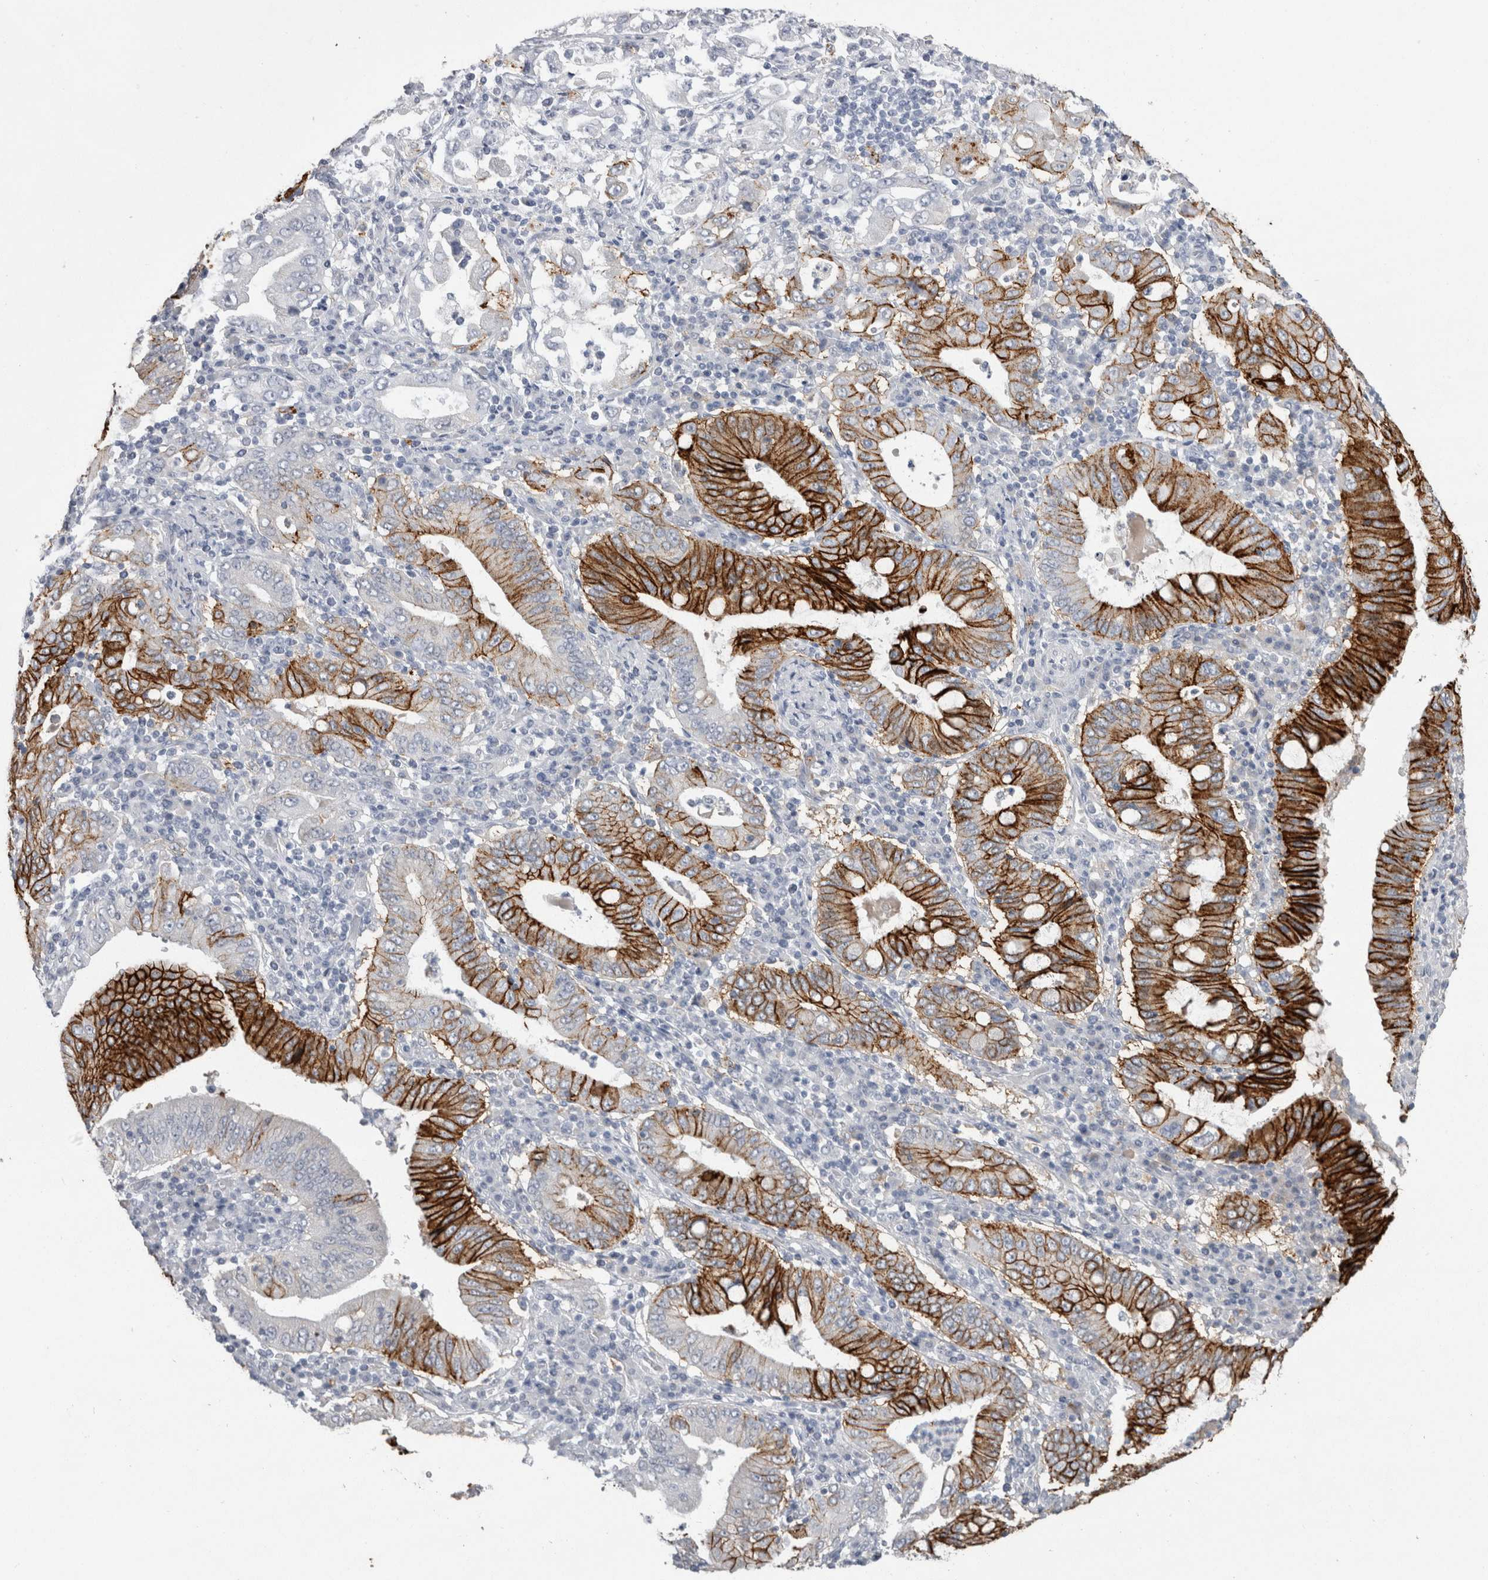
{"staining": {"intensity": "strong", "quantity": ">75%", "location": "cytoplasmic/membranous"}, "tissue": "stomach cancer", "cell_type": "Tumor cells", "image_type": "cancer", "snomed": [{"axis": "morphology", "description": "Normal tissue, NOS"}, {"axis": "morphology", "description": "Adenocarcinoma, NOS"}, {"axis": "topography", "description": "Esophagus"}, {"axis": "topography", "description": "Stomach, upper"}, {"axis": "topography", "description": "Peripheral nerve tissue"}], "caption": "Human adenocarcinoma (stomach) stained with a protein marker exhibits strong staining in tumor cells.", "gene": "CDH17", "patient": {"sex": "male", "age": 62}}